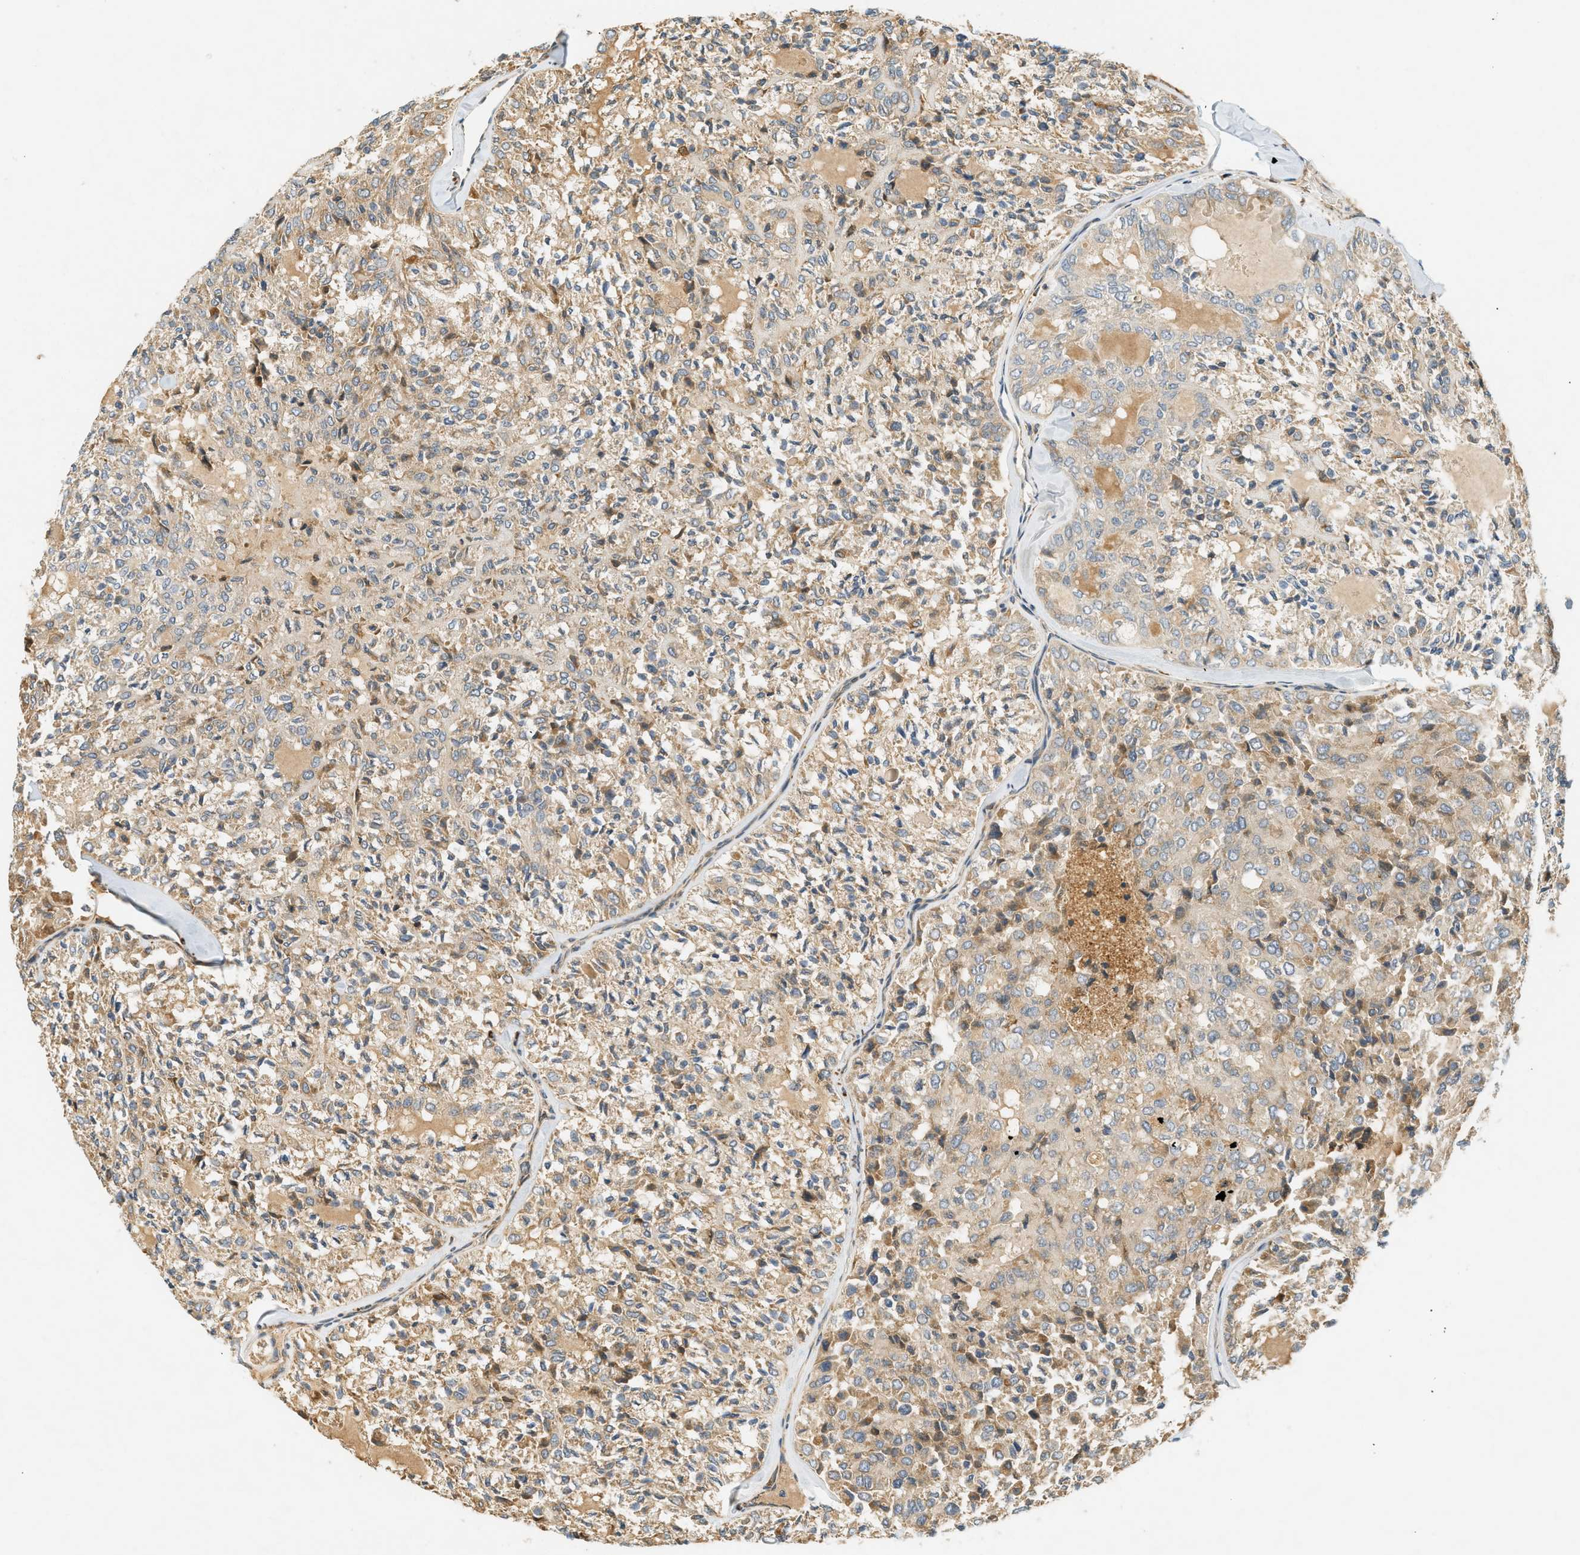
{"staining": {"intensity": "weak", "quantity": ">75%", "location": "cytoplasmic/membranous"}, "tissue": "thyroid cancer", "cell_type": "Tumor cells", "image_type": "cancer", "snomed": [{"axis": "morphology", "description": "Follicular adenoma carcinoma, NOS"}, {"axis": "topography", "description": "Thyroid gland"}], "caption": "IHC photomicrograph of neoplastic tissue: human thyroid cancer (follicular adenoma carcinoma) stained using IHC displays low levels of weak protein expression localized specifically in the cytoplasmic/membranous of tumor cells, appearing as a cytoplasmic/membranous brown color.", "gene": "PDK1", "patient": {"sex": "male", "age": 75}}